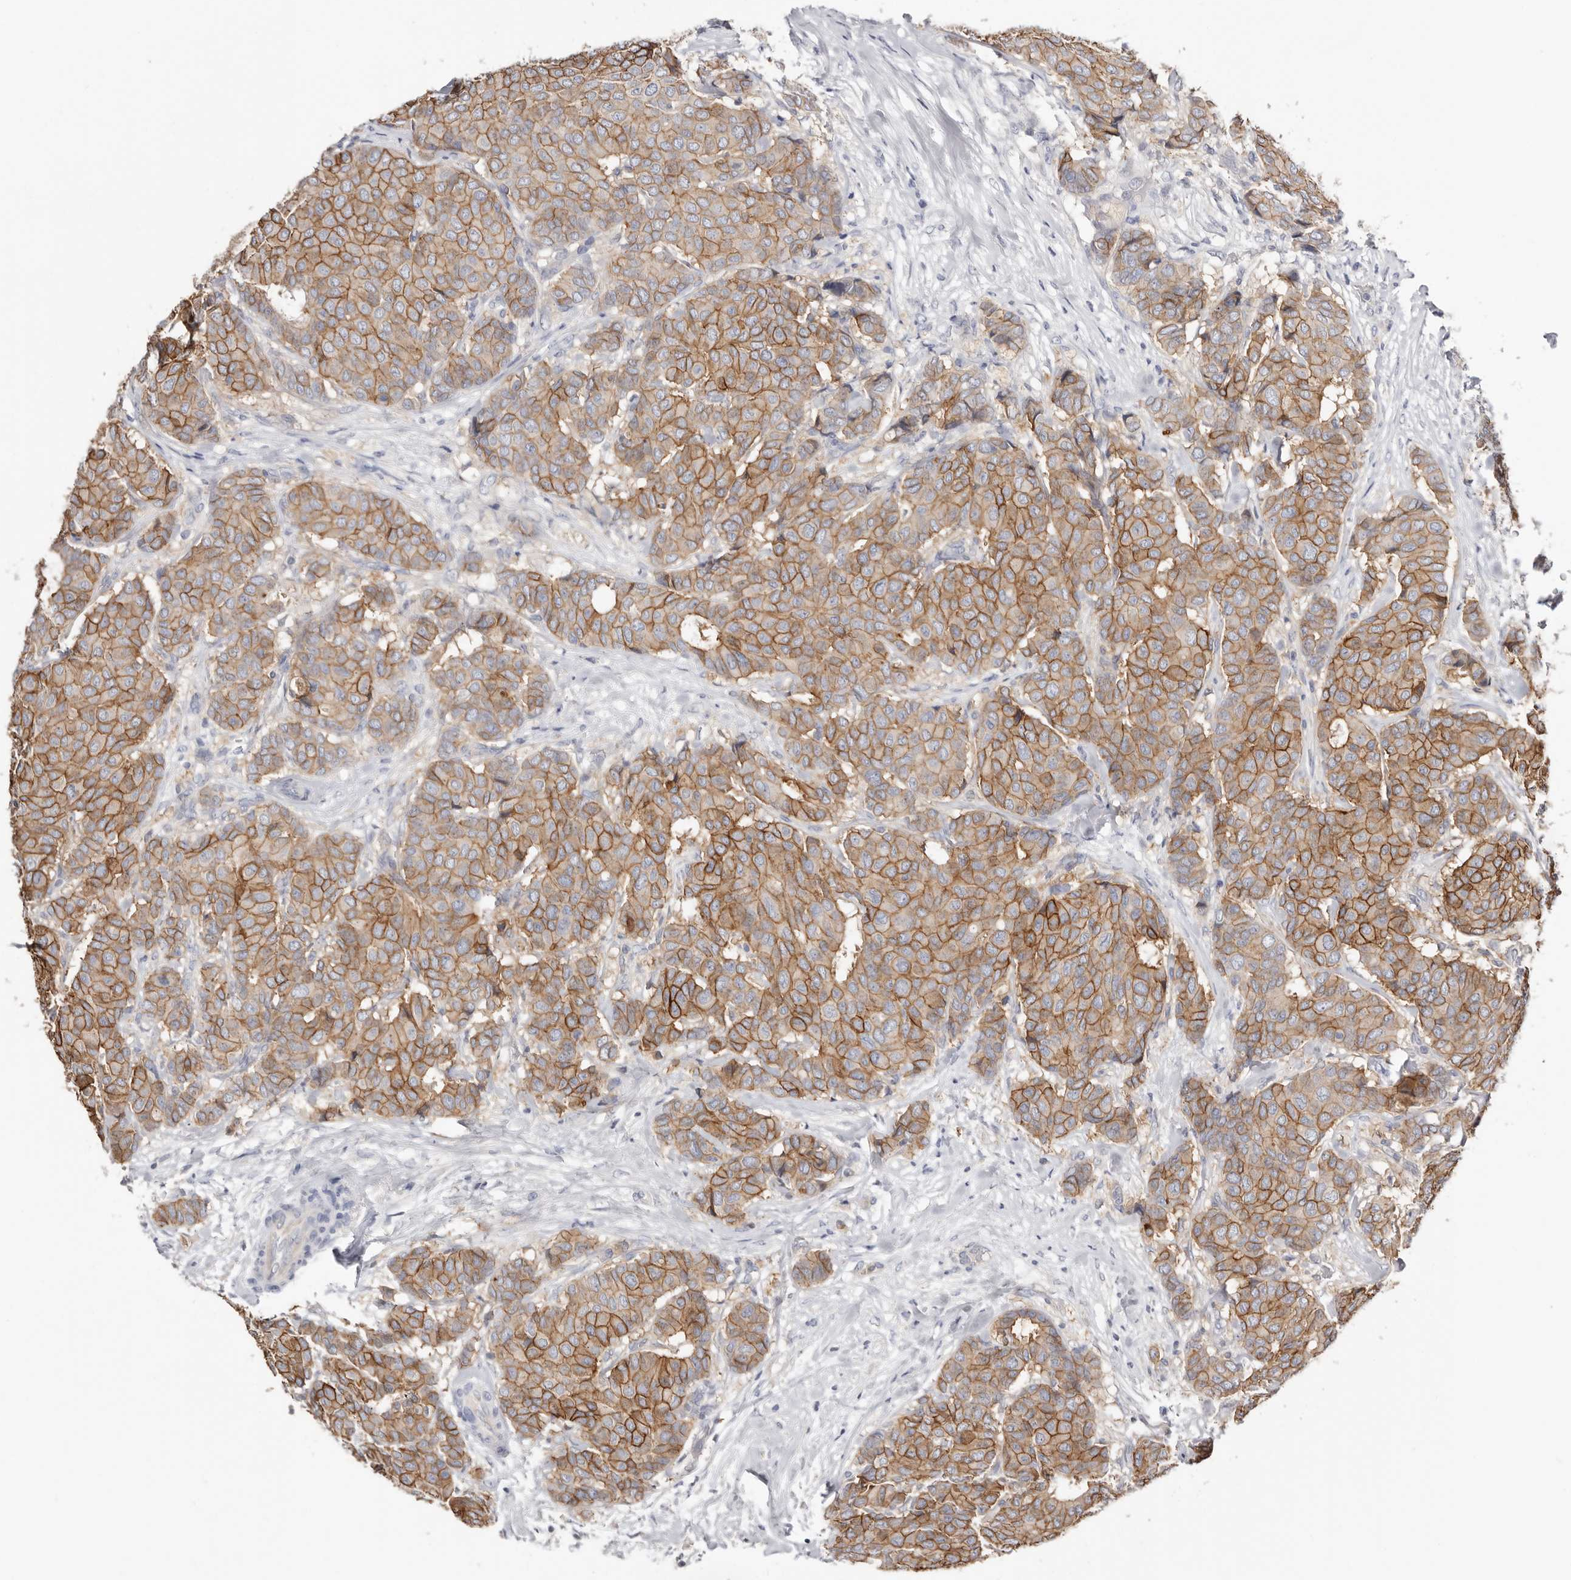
{"staining": {"intensity": "moderate", "quantity": ">75%", "location": "cytoplasmic/membranous"}, "tissue": "breast cancer", "cell_type": "Tumor cells", "image_type": "cancer", "snomed": [{"axis": "morphology", "description": "Duct carcinoma"}, {"axis": "topography", "description": "Breast"}], "caption": "IHC histopathology image of breast cancer (intraductal carcinoma) stained for a protein (brown), which displays medium levels of moderate cytoplasmic/membranous staining in approximately >75% of tumor cells.", "gene": "S100A14", "patient": {"sex": "female", "age": 75}}